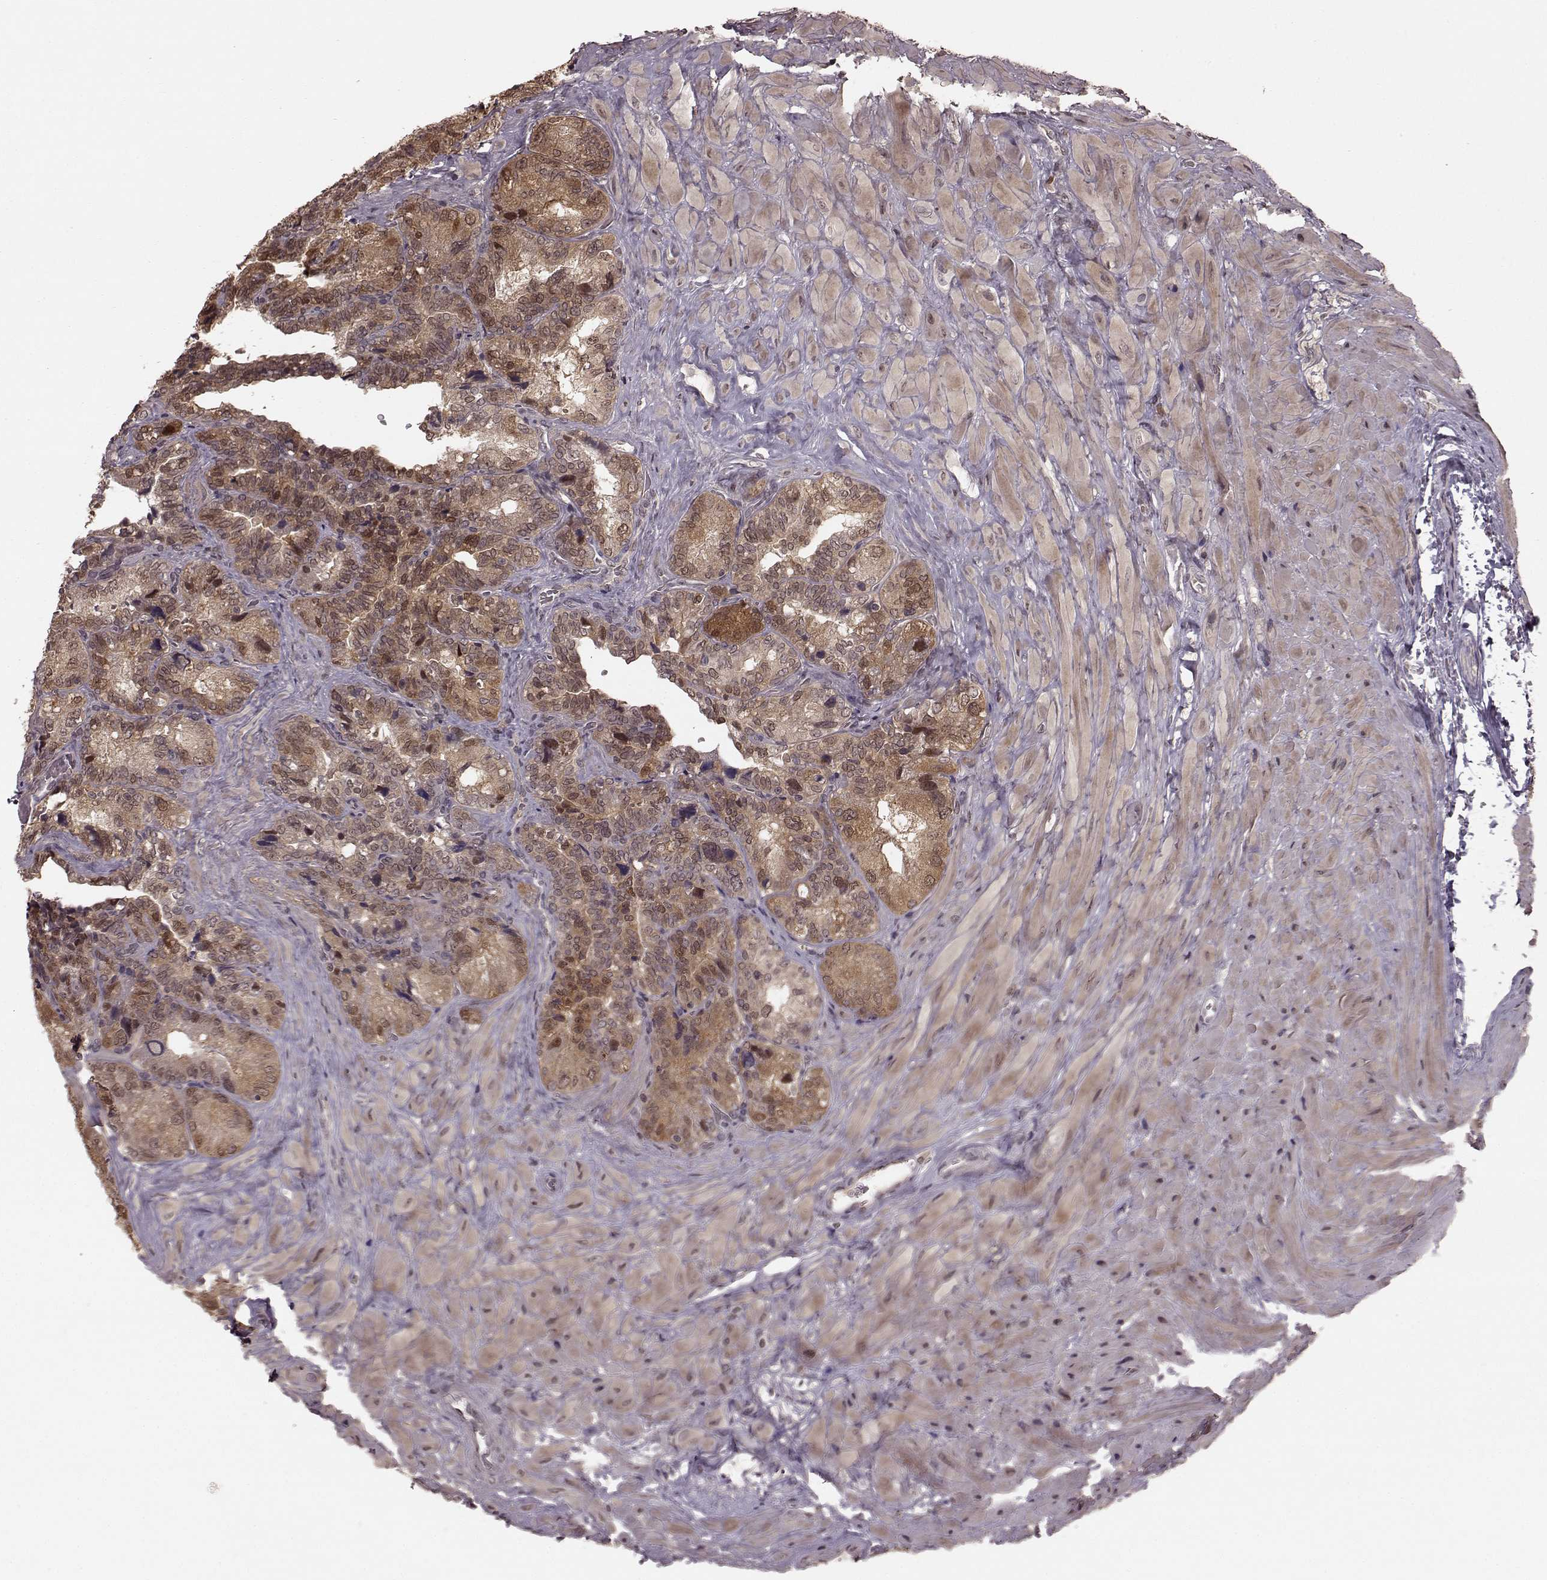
{"staining": {"intensity": "moderate", "quantity": "25%-75%", "location": "cytoplasmic/membranous,nuclear"}, "tissue": "seminal vesicle", "cell_type": "Glandular cells", "image_type": "normal", "snomed": [{"axis": "morphology", "description": "Normal tissue, NOS"}, {"axis": "topography", "description": "Seminal veicle"}], "caption": "Immunohistochemistry of unremarkable seminal vesicle exhibits medium levels of moderate cytoplasmic/membranous,nuclear expression in about 25%-75% of glandular cells. (brown staining indicates protein expression, while blue staining denotes nuclei).", "gene": "GSS", "patient": {"sex": "male", "age": 69}}